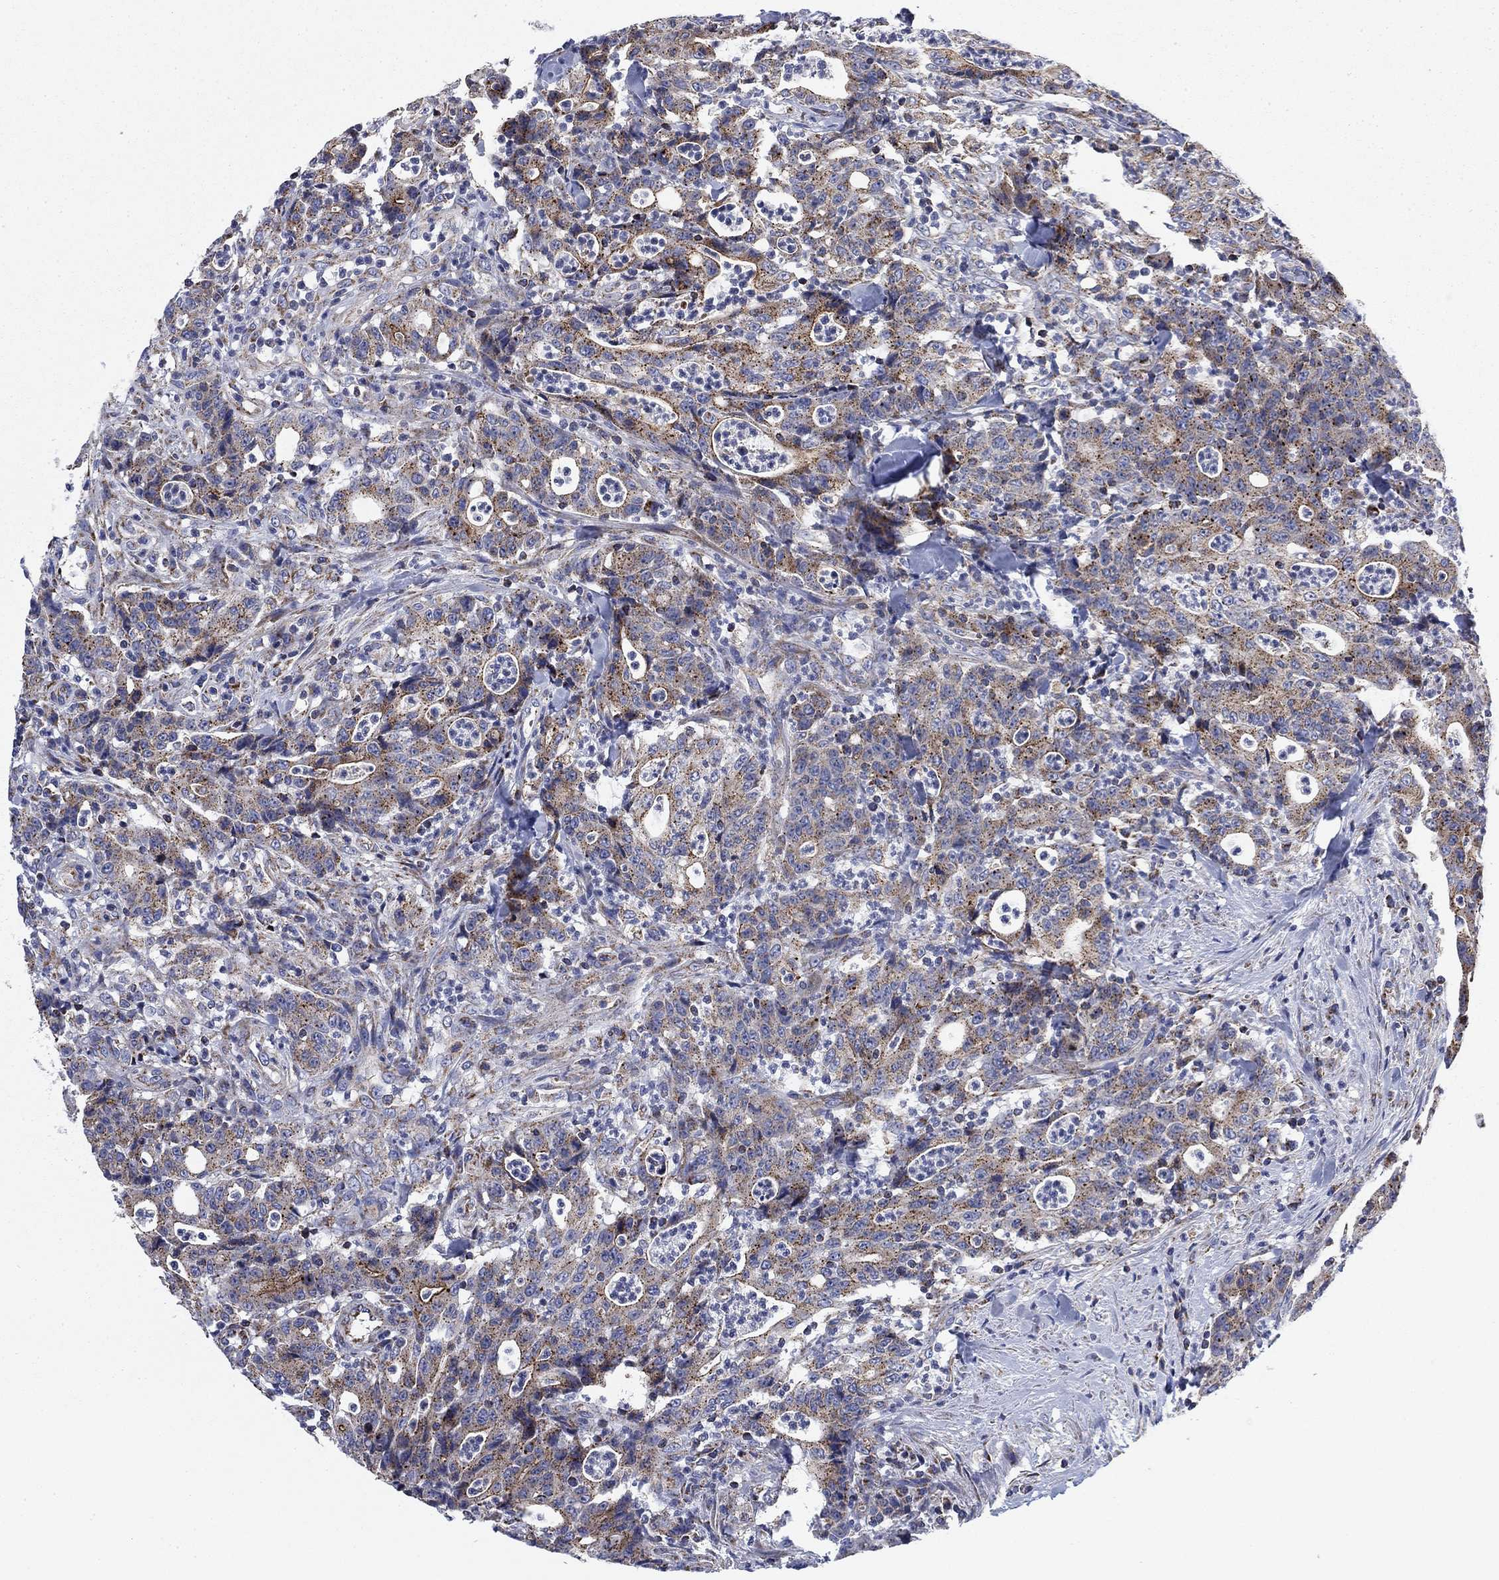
{"staining": {"intensity": "moderate", "quantity": "<25%", "location": "cytoplasmic/membranous"}, "tissue": "colorectal cancer", "cell_type": "Tumor cells", "image_type": "cancer", "snomed": [{"axis": "morphology", "description": "Adenocarcinoma, NOS"}, {"axis": "topography", "description": "Colon"}], "caption": "Colorectal cancer (adenocarcinoma) stained with a protein marker shows moderate staining in tumor cells.", "gene": "NACAD", "patient": {"sex": "male", "age": 70}}